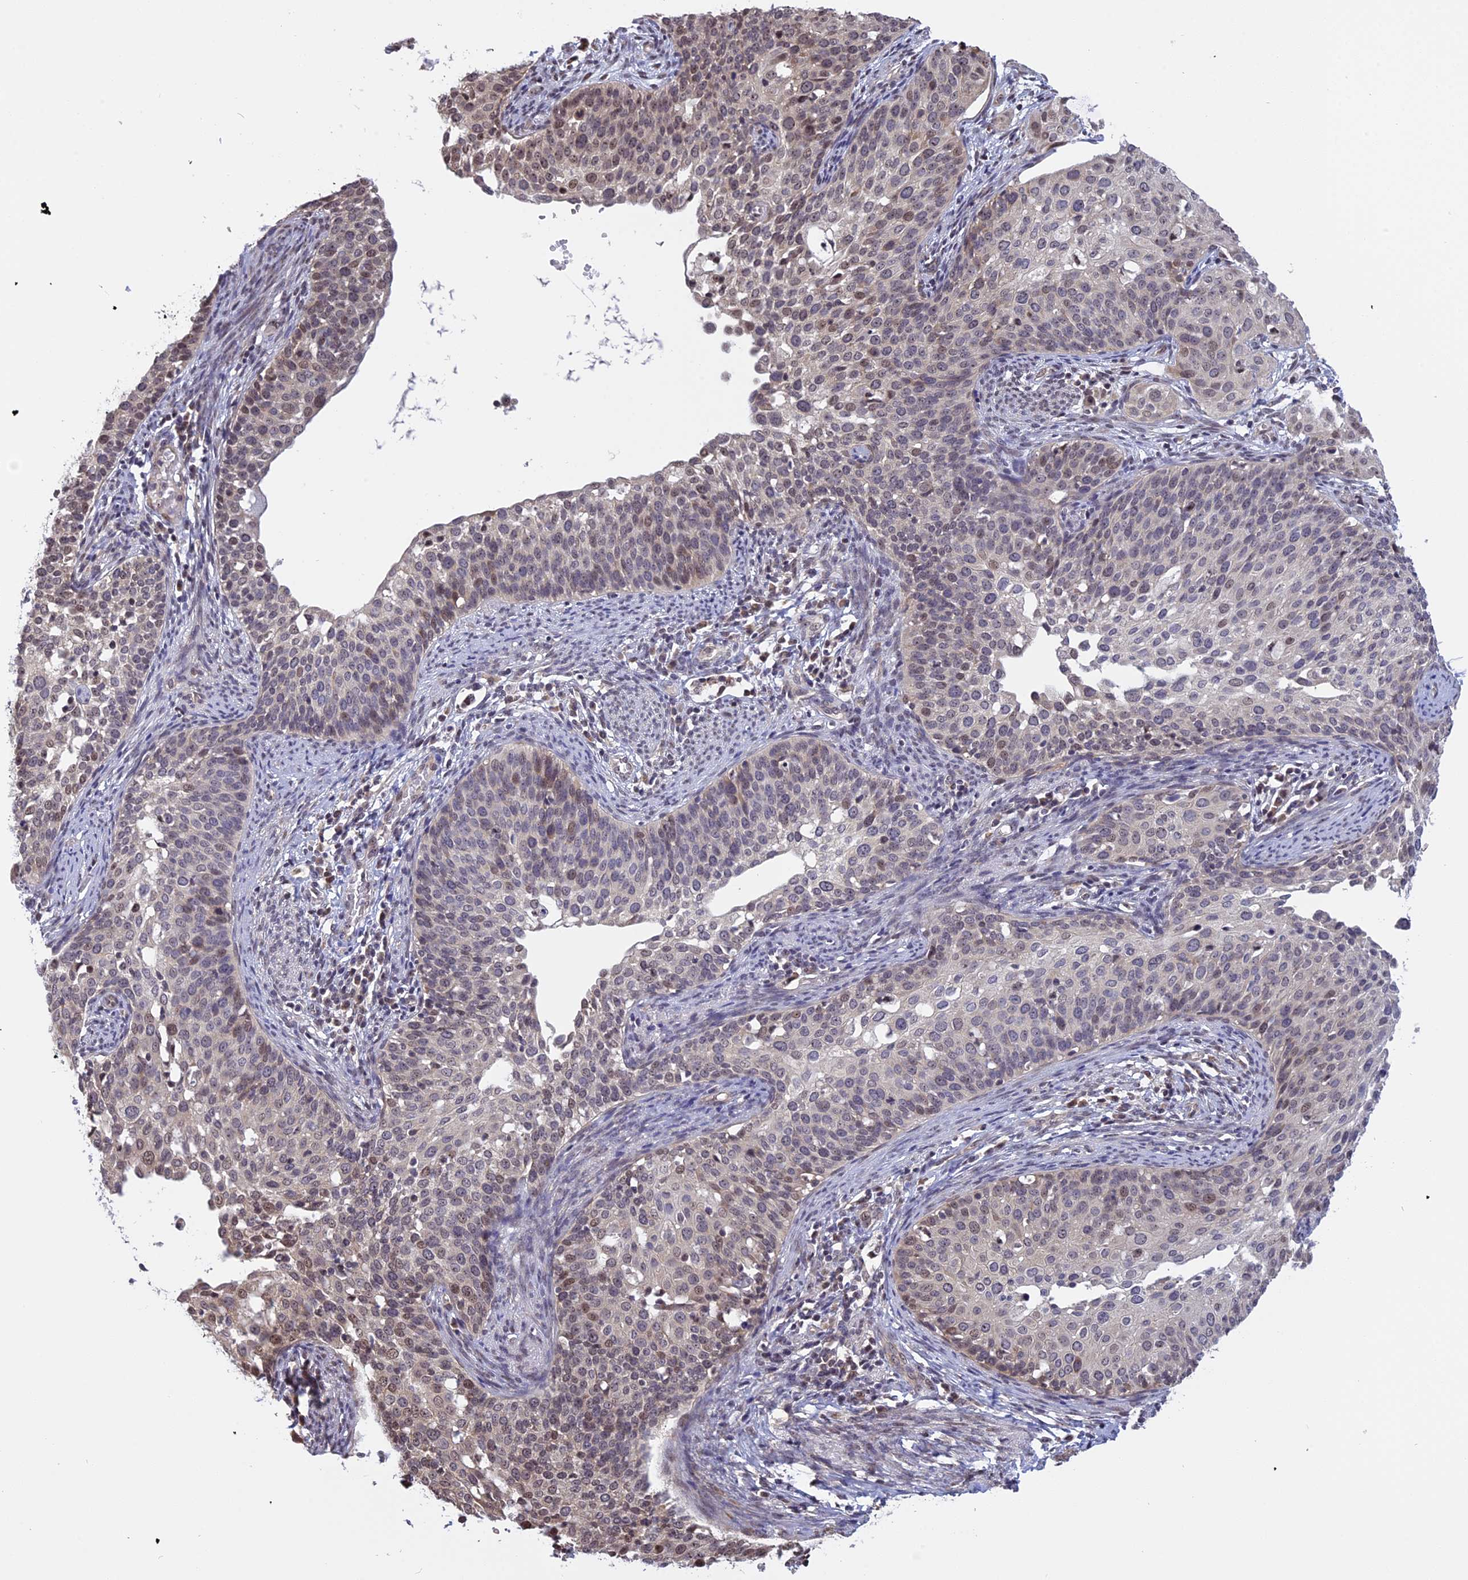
{"staining": {"intensity": "weak", "quantity": "<25%", "location": "nuclear"}, "tissue": "cervical cancer", "cell_type": "Tumor cells", "image_type": "cancer", "snomed": [{"axis": "morphology", "description": "Squamous cell carcinoma, NOS"}, {"axis": "topography", "description": "Cervix"}], "caption": "Squamous cell carcinoma (cervical) was stained to show a protein in brown. There is no significant positivity in tumor cells.", "gene": "MGA", "patient": {"sex": "female", "age": 44}}